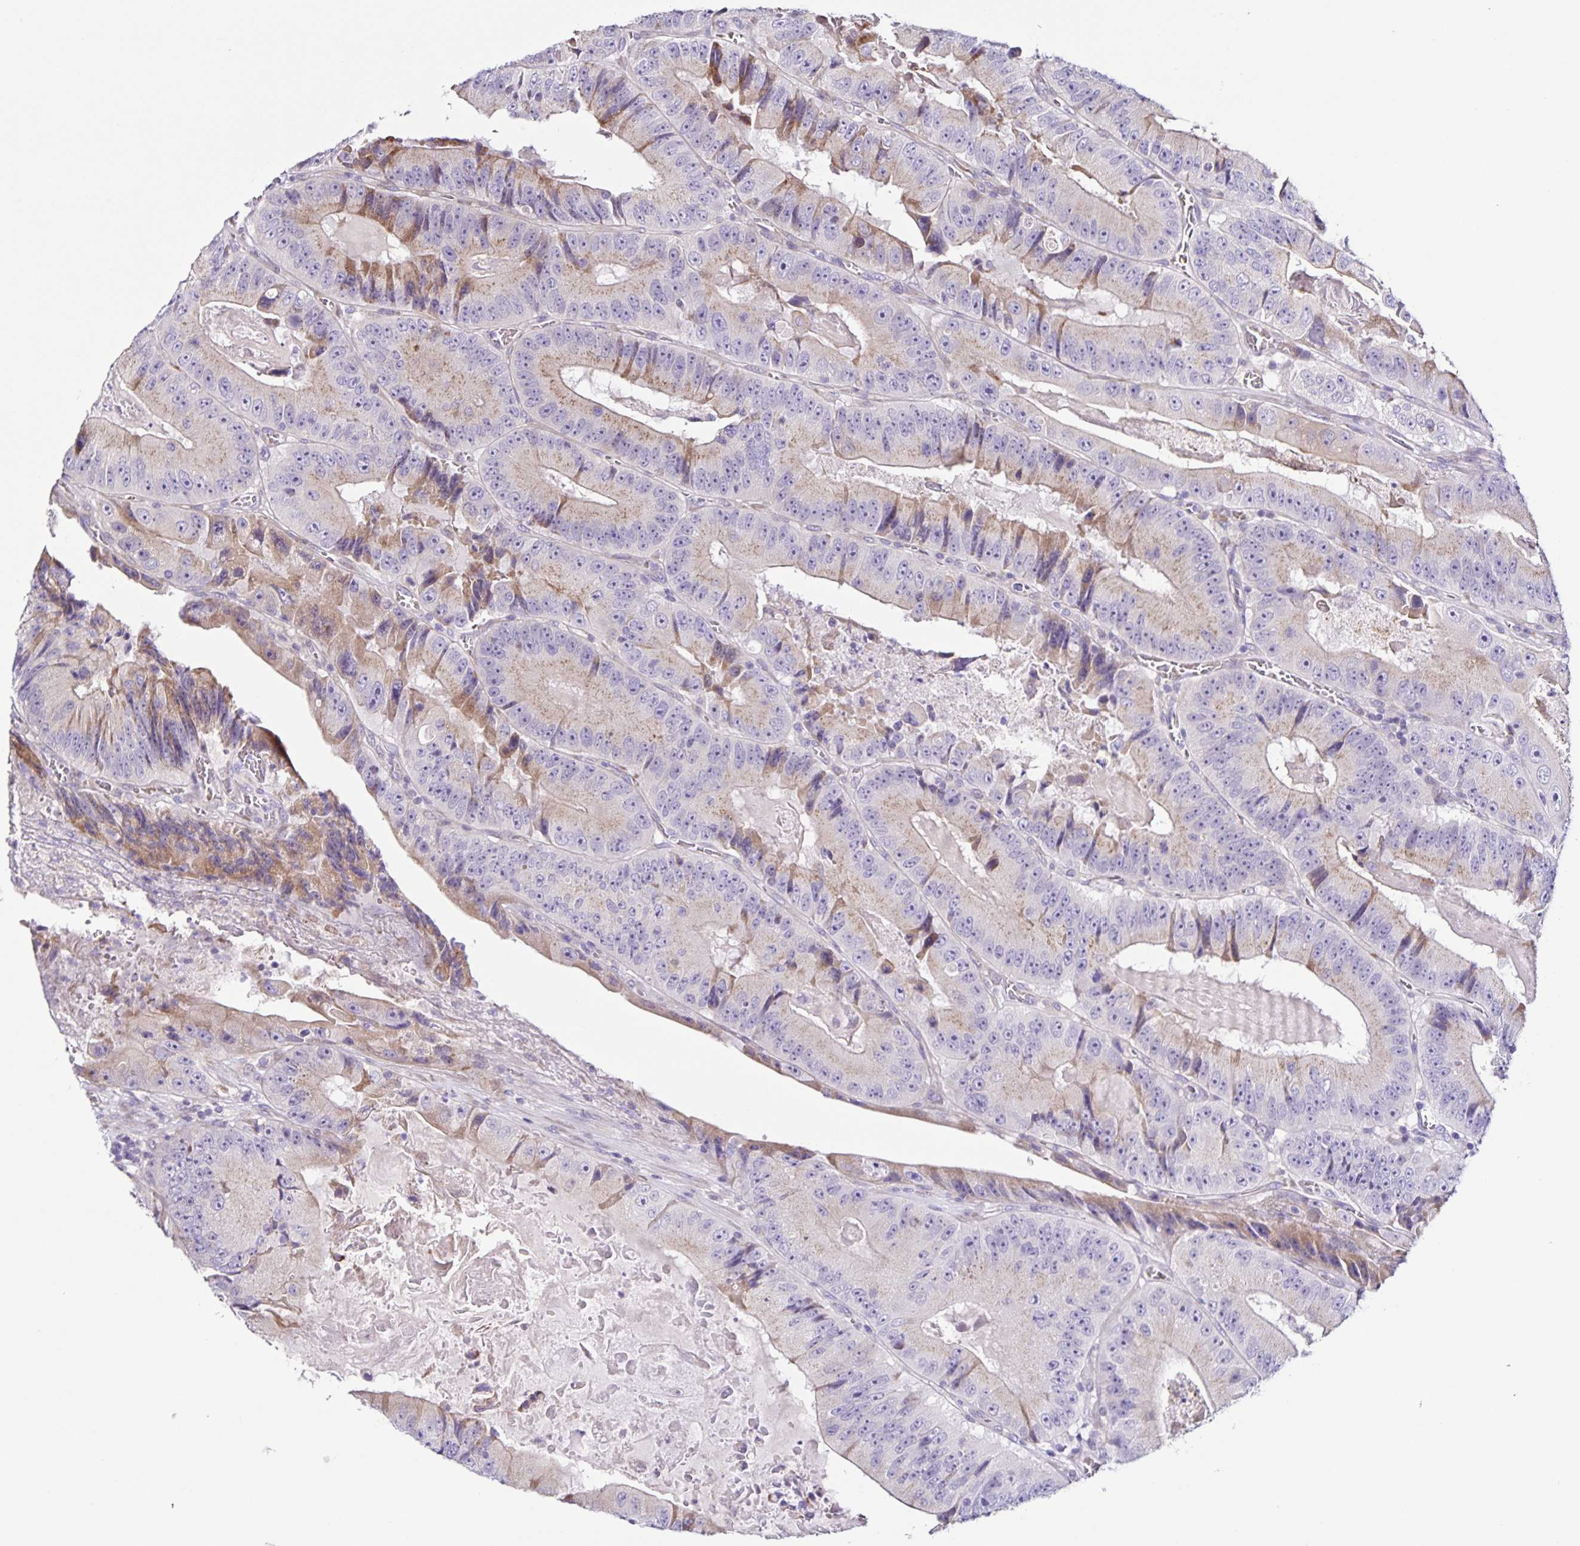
{"staining": {"intensity": "weak", "quantity": "25%-75%", "location": "cytoplasmic/membranous"}, "tissue": "colorectal cancer", "cell_type": "Tumor cells", "image_type": "cancer", "snomed": [{"axis": "morphology", "description": "Adenocarcinoma, NOS"}, {"axis": "topography", "description": "Colon"}], "caption": "IHC of colorectal cancer reveals low levels of weak cytoplasmic/membranous positivity in approximately 25%-75% of tumor cells. (DAB IHC, brown staining for protein, blue staining for nuclei).", "gene": "RNFT2", "patient": {"sex": "female", "age": 86}}